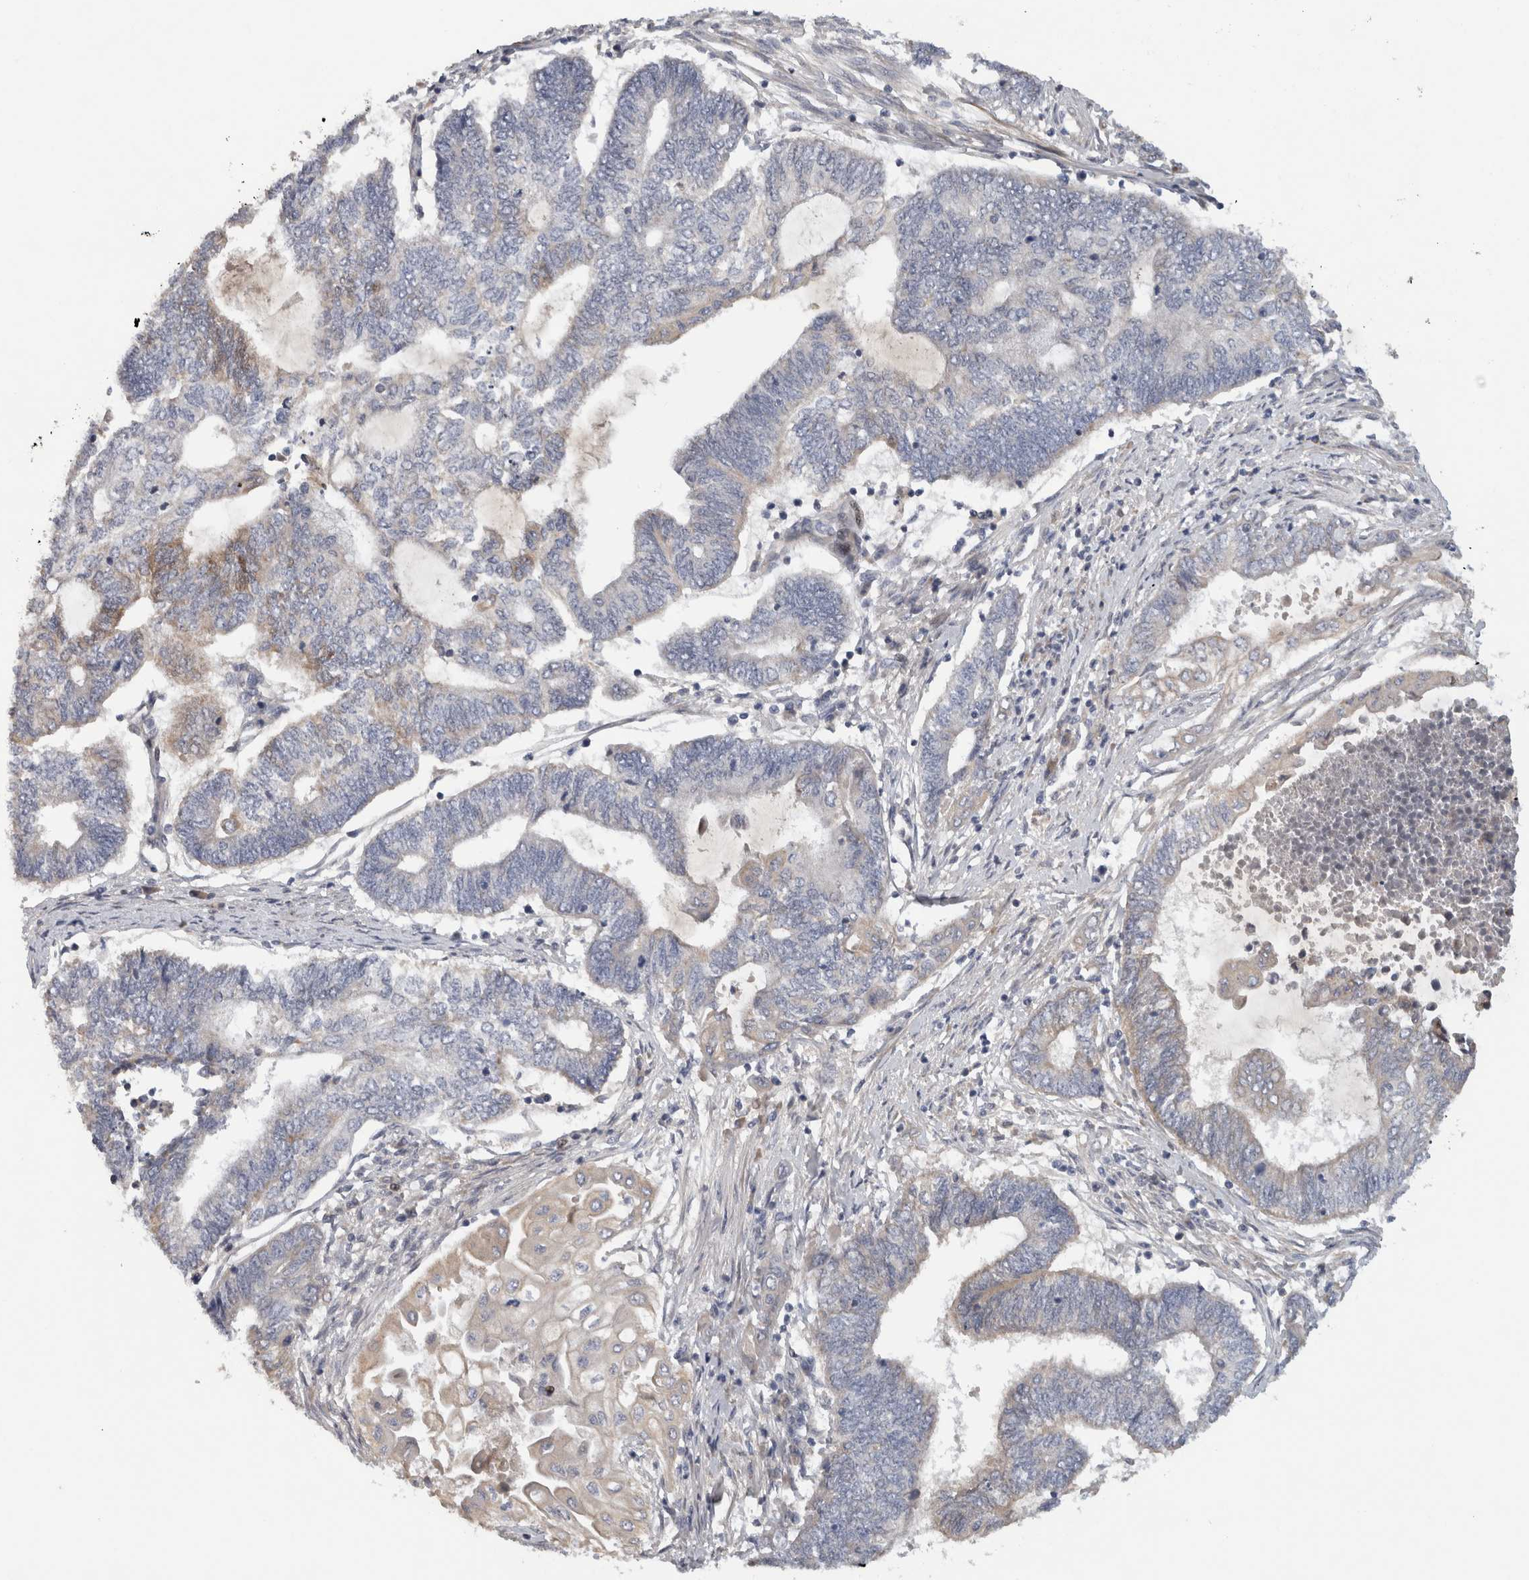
{"staining": {"intensity": "negative", "quantity": "none", "location": "none"}, "tissue": "endometrial cancer", "cell_type": "Tumor cells", "image_type": "cancer", "snomed": [{"axis": "morphology", "description": "Adenocarcinoma, NOS"}, {"axis": "topography", "description": "Uterus"}, {"axis": "topography", "description": "Endometrium"}], "caption": "Micrograph shows no protein staining in tumor cells of endometrial cancer (adenocarcinoma) tissue.", "gene": "RBM48", "patient": {"sex": "female", "age": 70}}